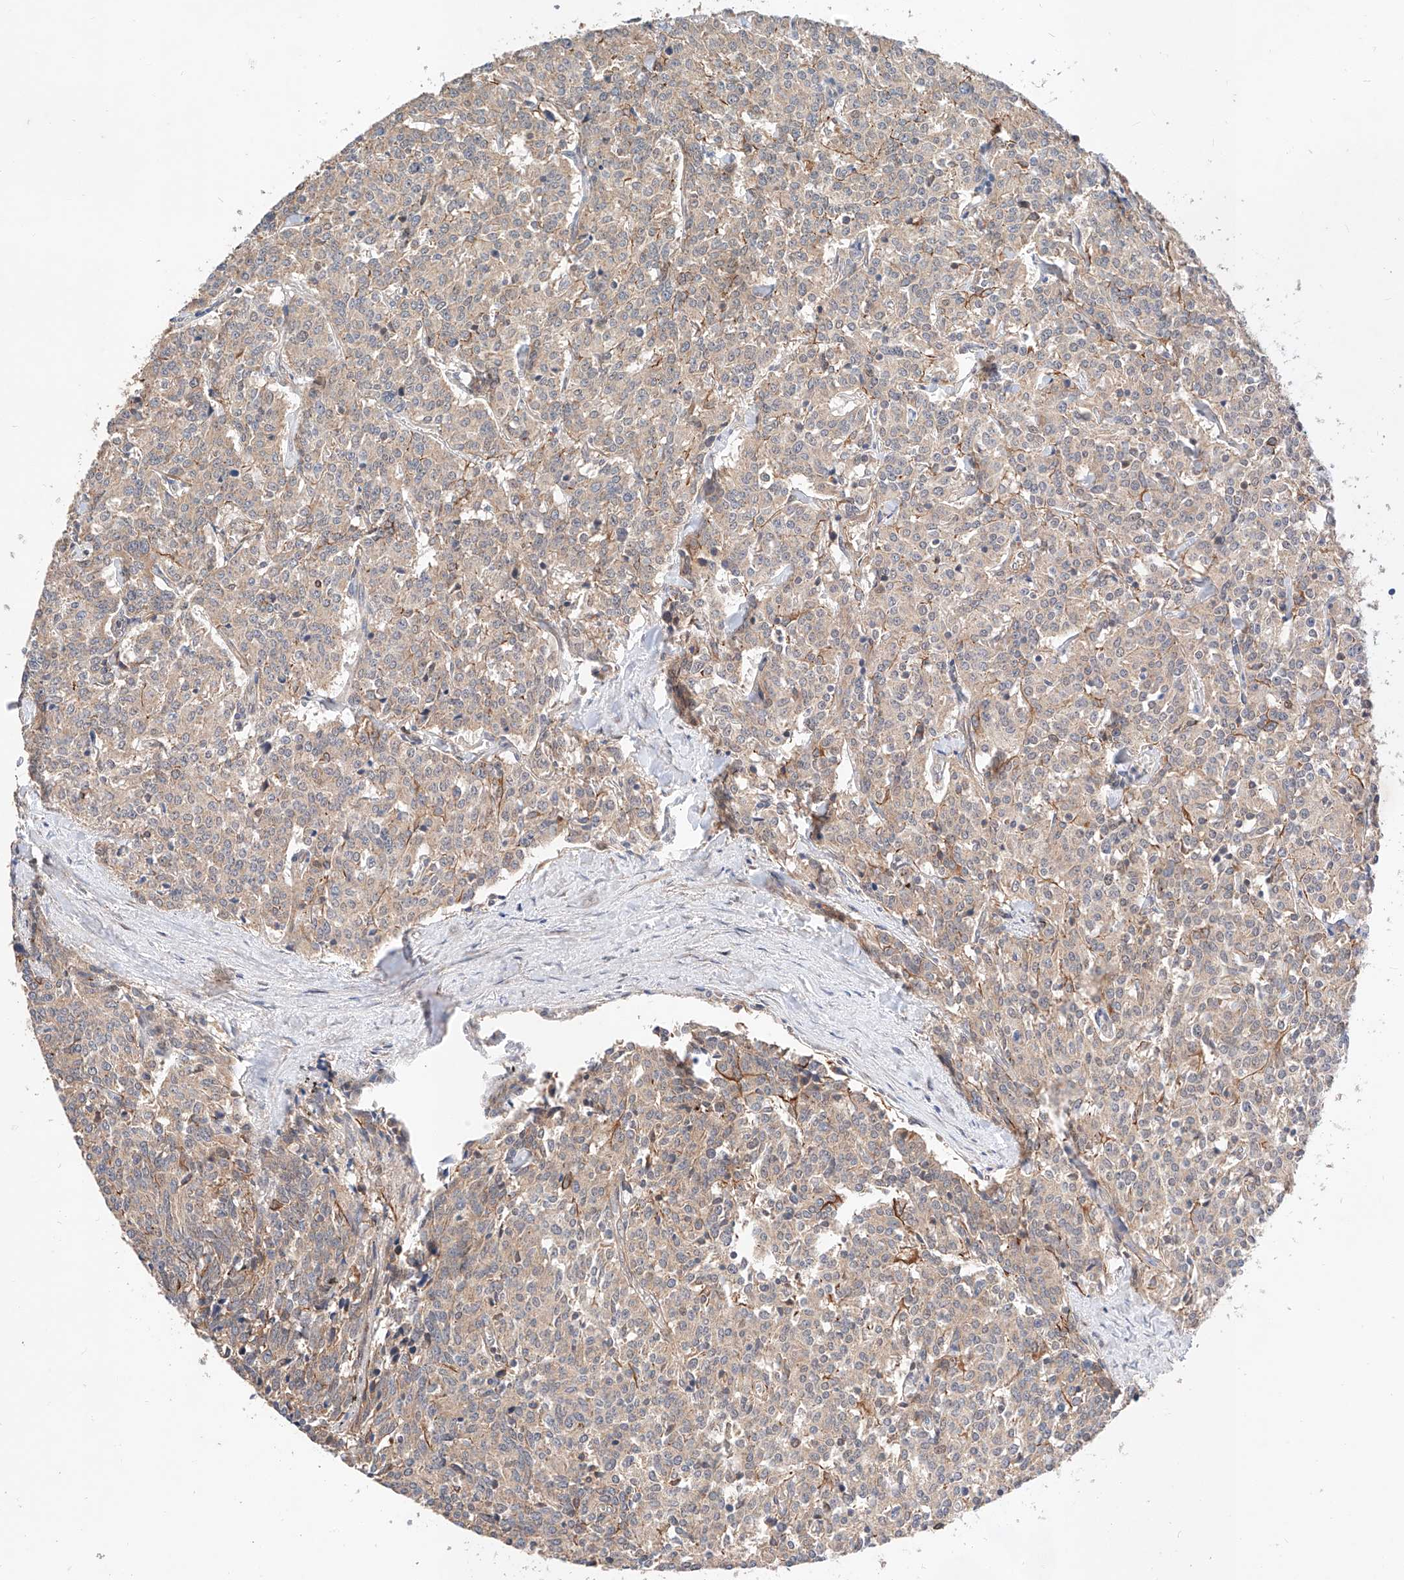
{"staining": {"intensity": "weak", "quantity": ">75%", "location": "cytoplasmic/membranous"}, "tissue": "carcinoid", "cell_type": "Tumor cells", "image_type": "cancer", "snomed": [{"axis": "morphology", "description": "Carcinoid, malignant, NOS"}, {"axis": "topography", "description": "Lung"}], "caption": "Tumor cells demonstrate low levels of weak cytoplasmic/membranous positivity in about >75% of cells in carcinoid.", "gene": "RAB23", "patient": {"sex": "female", "age": 46}}